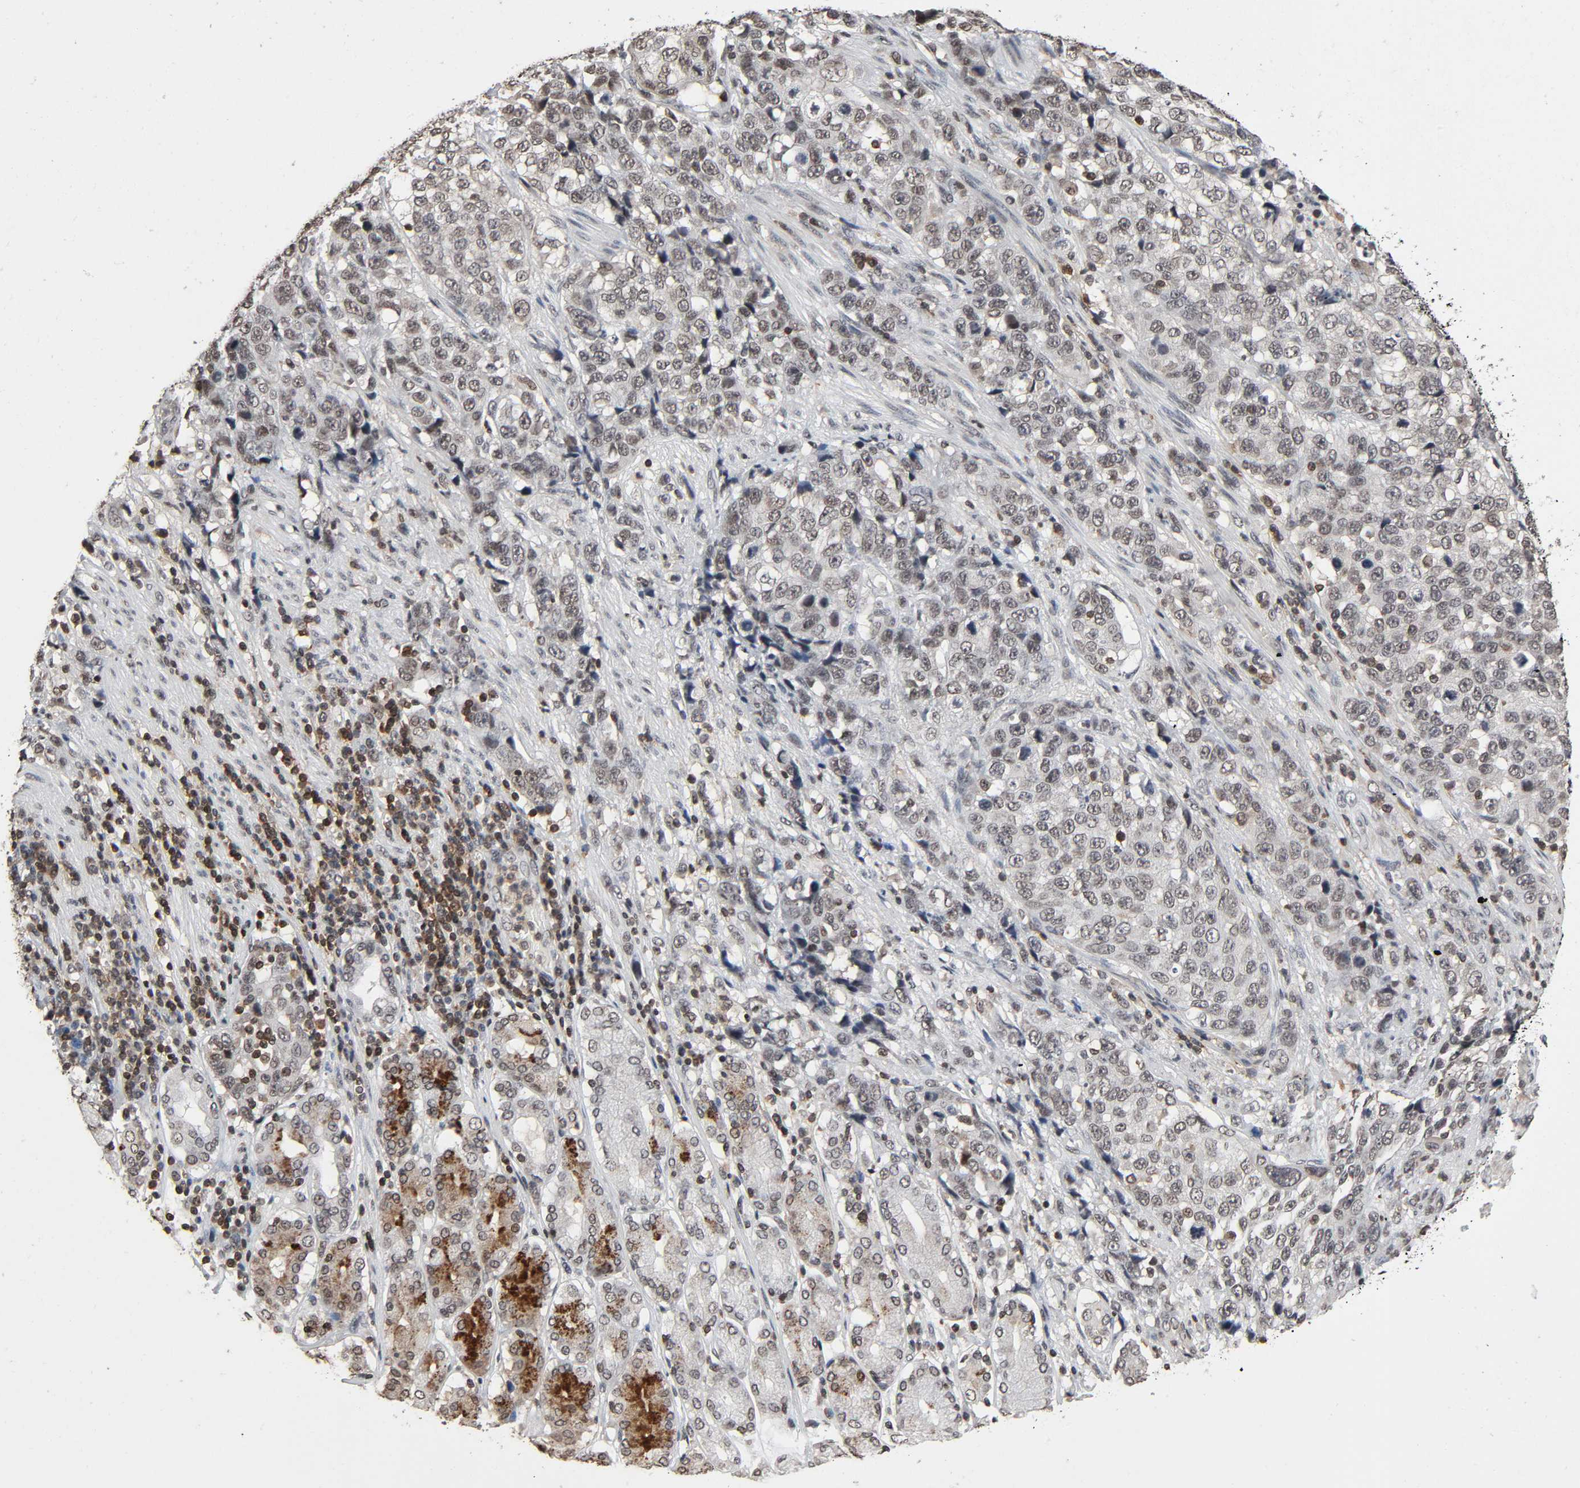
{"staining": {"intensity": "negative", "quantity": "none", "location": "none"}, "tissue": "stomach cancer", "cell_type": "Tumor cells", "image_type": "cancer", "snomed": [{"axis": "morphology", "description": "Normal tissue, NOS"}, {"axis": "morphology", "description": "Adenocarcinoma, NOS"}, {"axis": "topography", "description": "Stomach"}], "caption": "Tumor cells show no significant protein expression in stomach cancer.", "gene": "STK4", "patient": {"sex": "male", "age": 48}}